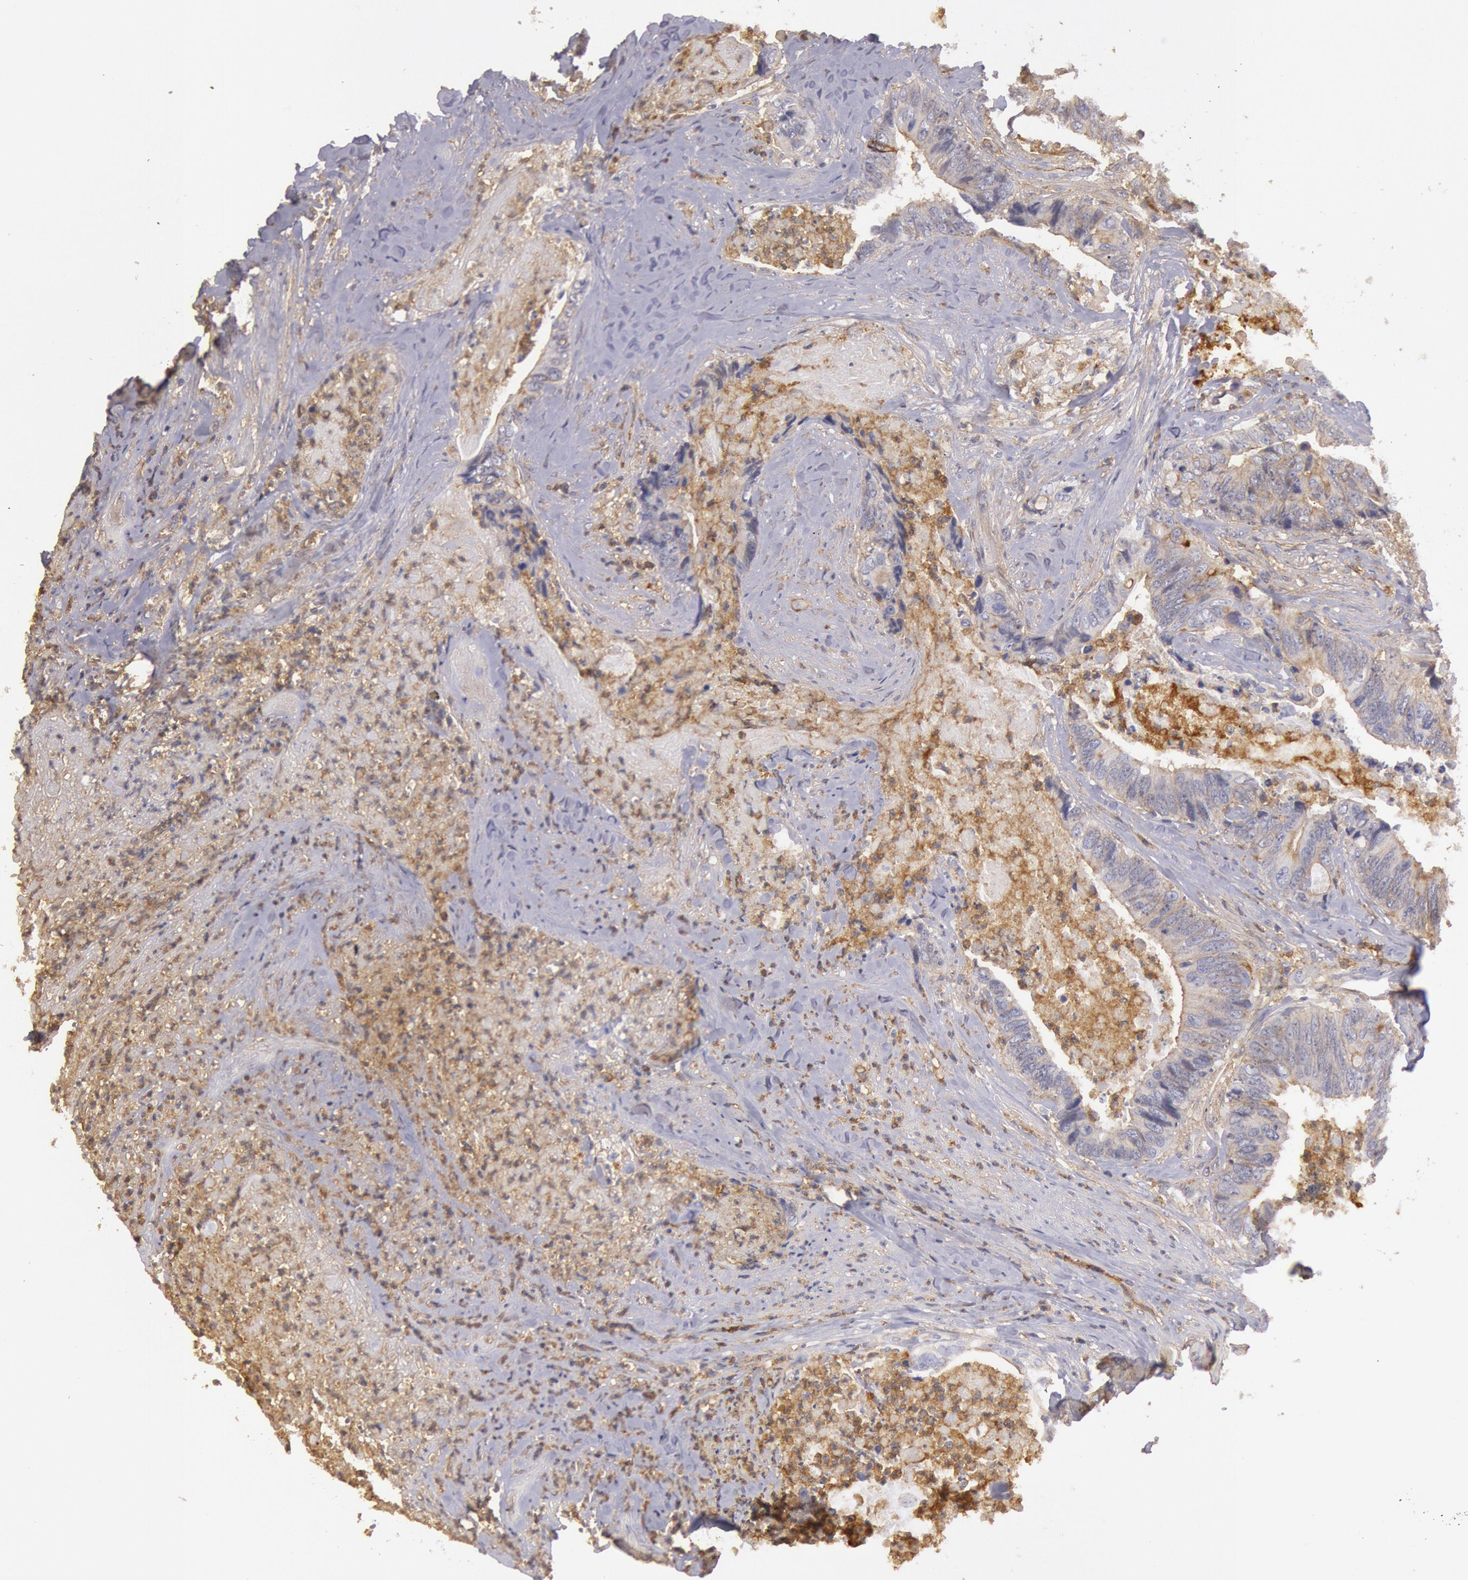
{"staining": {"intensity": "negative", "quantity": "none", "location": "none"}, "tissue": "colorectal cancer", "cell_type": "Tumor cells", "image_type": "cancer", "snomed": [{"axis": "morphology", "description": "Adenocarcinoma, NOS"}, {"axis": "topography", "description": "Rectum"}], "caption": "Immunohistochemistry (IHC) image of neoplastic tissue: human colorectal adenocarcinoma stained with DAB (3,3'-diaminobenzidine) exhibits no significant protein expression in tumor cells. (DAB immunohistochemistry with hematoxylin counter stain).", "gene": "SNAP23", "patient": {"sex": "female", "age": 65}}